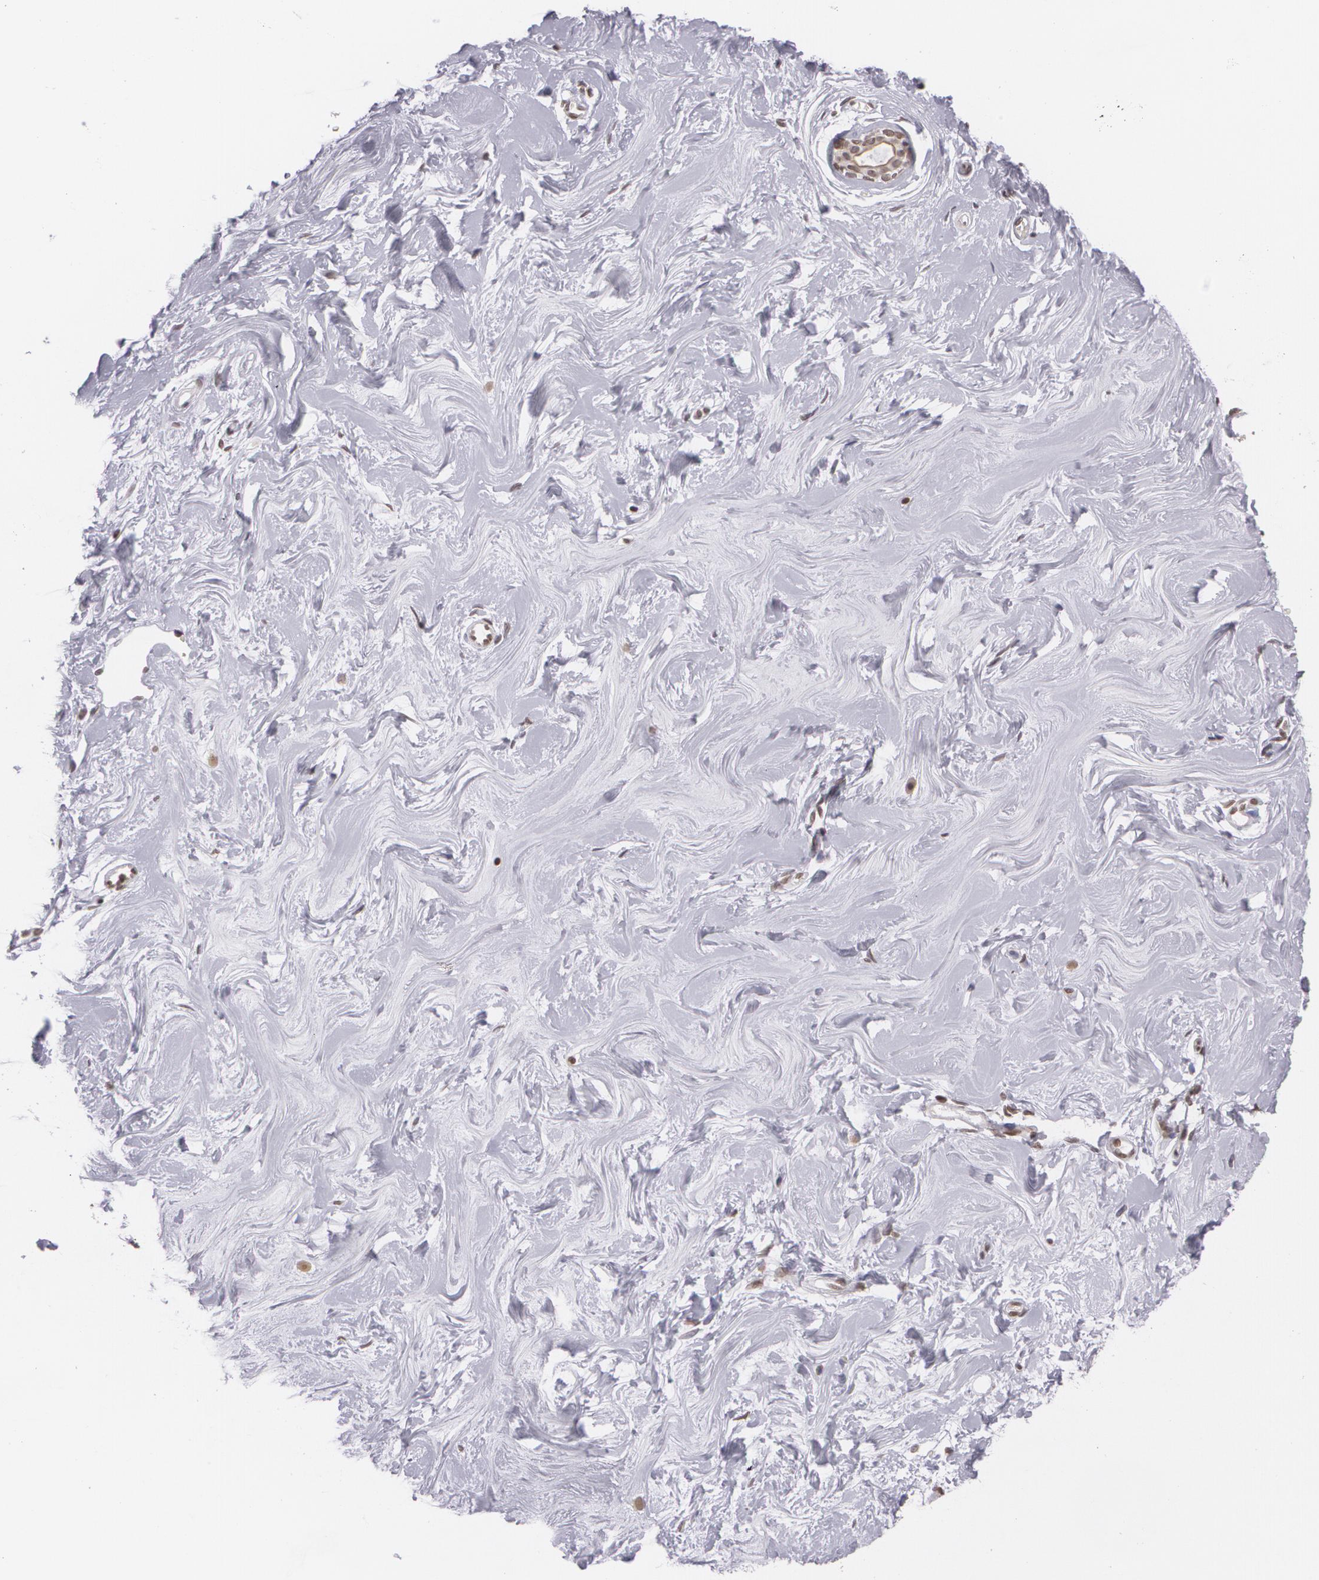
{"staining": {"intensity": "negative", "quantity": "none", "location": "none"}, "tissue": "breast", "cell_type": "Adipocytes", "image_type": "normal", "snomed": [{"axis": "morphology", "description": "Normal tissue, NOS"}, {"axis": "topography", "description": "Breast"}], "caption": "A high-resolution histopathology image shows IHC staining of benign breast, which exhibits no significant expression in adipocytes. (Brightfield microscopy of DAB (3,3'-diaminobenzidine) immunohistochemistry (IHC) at high magnification).", "gene": "MUC1", "patient": {"sex": "female", "age": 22}}